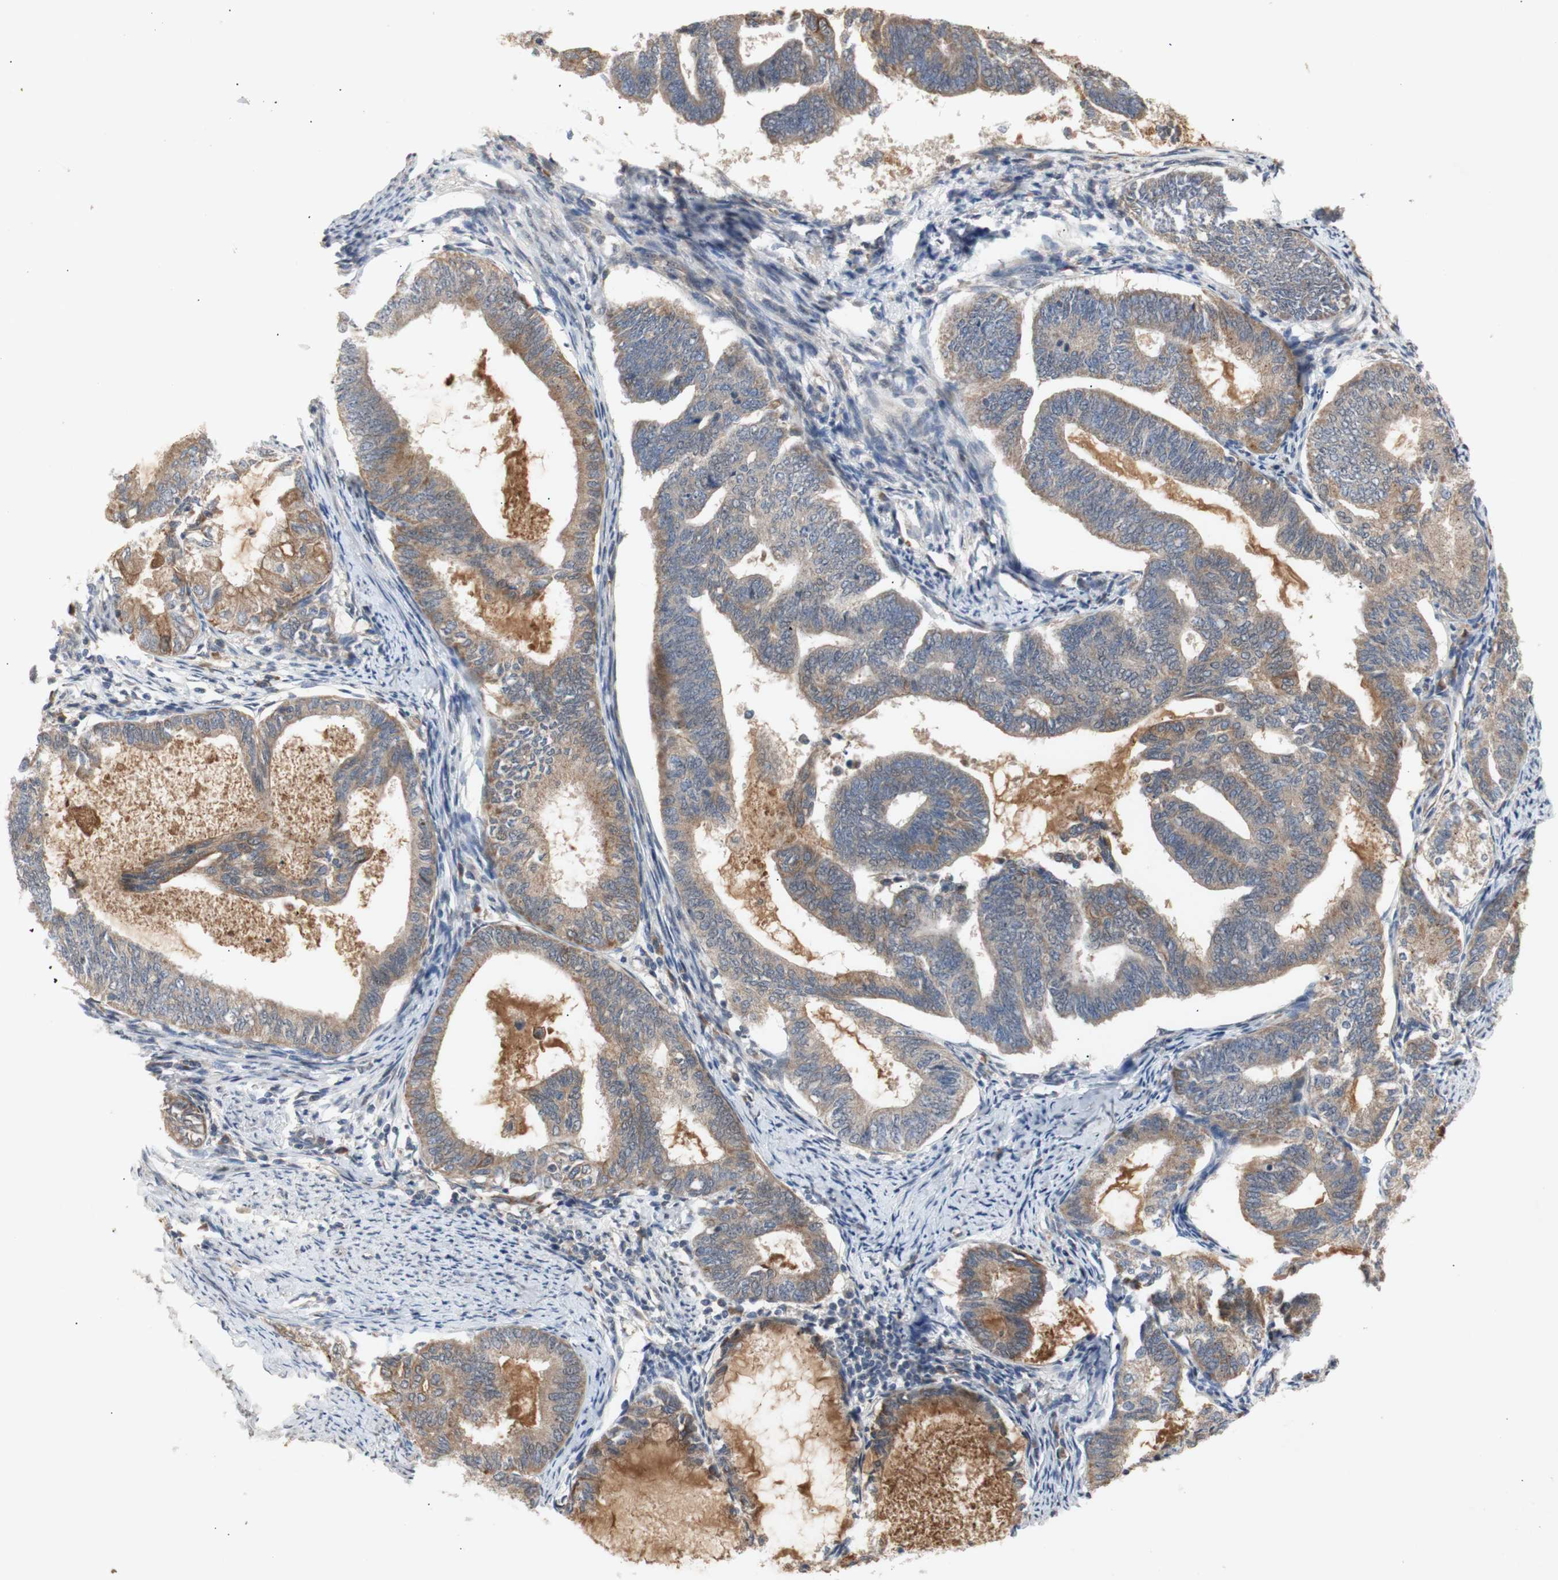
{"staining": {"intensity": "weak", "quantity": ">75%", "location": "cytoplasmic/membranous"}, "tissue": "endometrial cancer", "cell_type": "Tumor cells", "image_type": "cancer", "snomed": [{"axis": "morphology", "description": "Adenocarcinoma, NOS"}, {"axis": "topography", "description": "Endometrium"}], "caption": "This histopathology image exhibits IHC staining of human endometrial cancer (adenocarcinoma), with low weak cytoplasmic/membranous expression in approximately >75% of tumor cells.", "gene": "PKN1", "patient": {"sex": "female", "age": 86}}